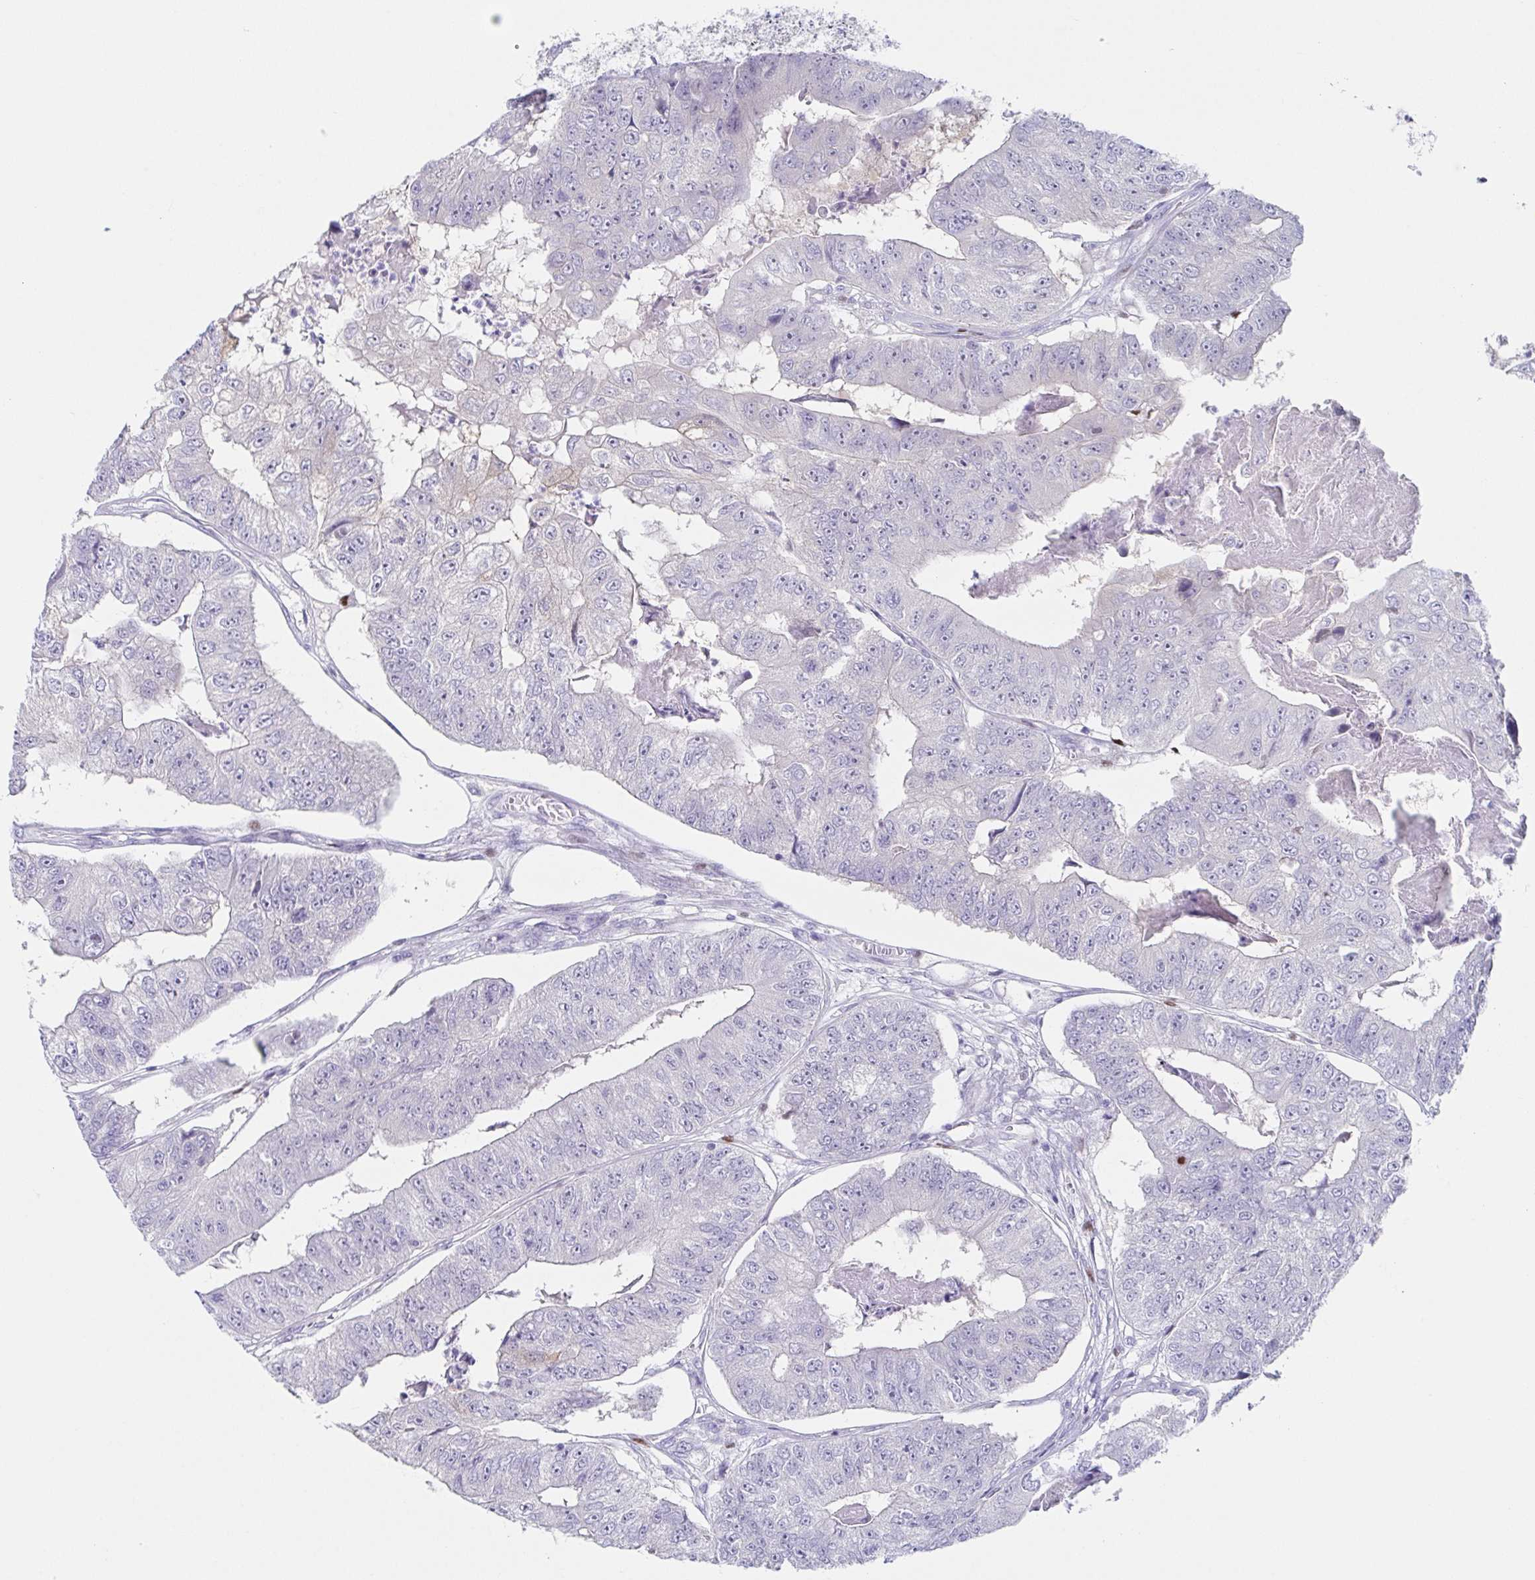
{"staining": {"intensity": "negative", "quantity": "none", "location": "none"}, "tissue": "colorectal cancer", "cell_type": "Tumor cells", "image_type": "cancer", "snomed": [{"axis": "morphology", "description": "Adenocarcinoma, NOS"}, {"axis": "topography", "description": "Colon"}], "caption": "This histopathology image is of colorectal cancer stained with immunohistochemistry (IHC) to label a protein in brown with the nuclei are counter-stained blue. There is no expression in tumor cells. (Stains: DAB (3,3'-diaminobenzidine) immunohistochemistry (IHC) with hematoxylin counter stain, Microscopy: brightfield microscopy at high magnification).", "gene": "HTR2A", "patient": {"sex": "female", "age": 67}}